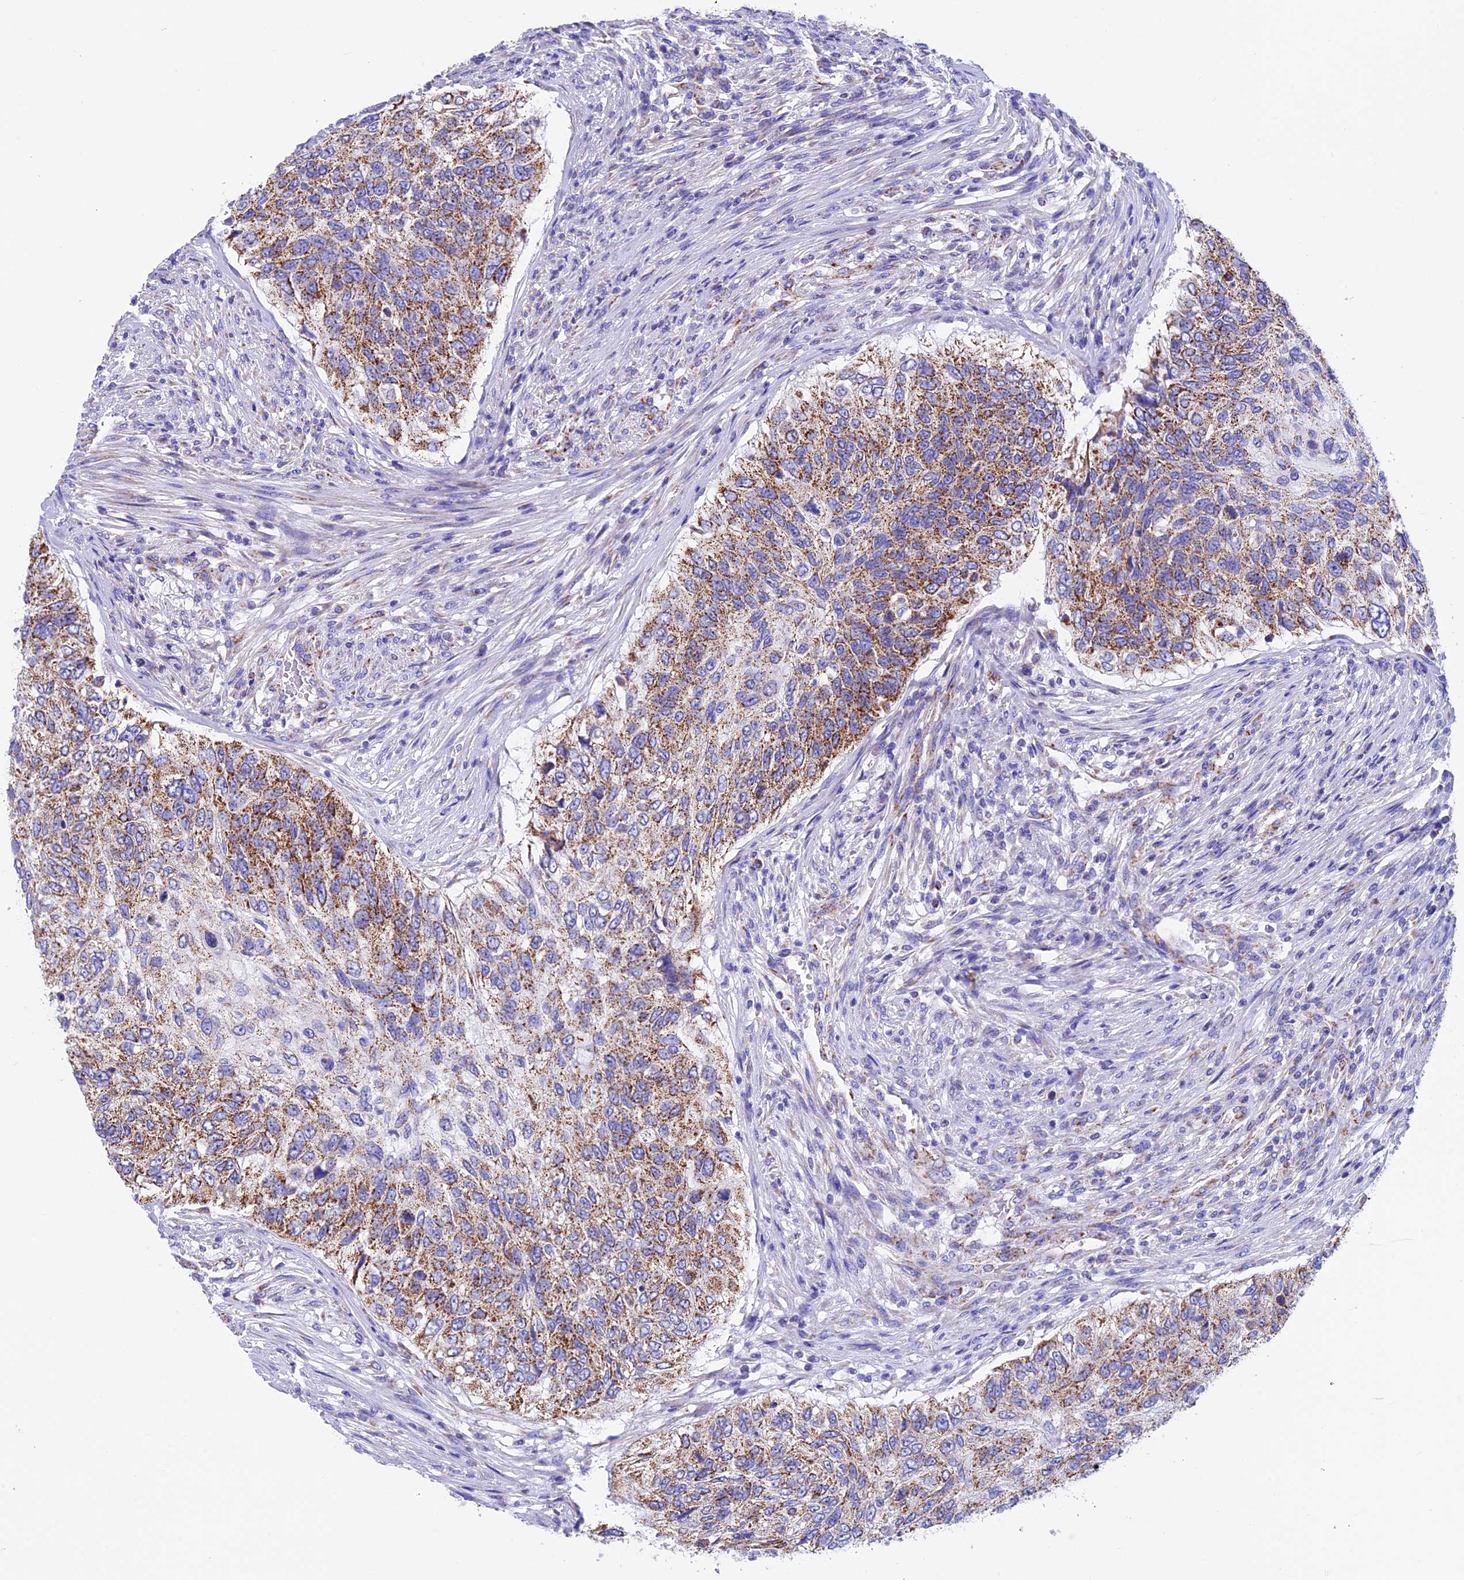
{"staining": {"intensity": "moderate", "quantity": ">75%", "location": "cytoplasmic/membranous"}, "tissue": "urothelial cancer", "cell_type": "Tumor cells", "image_type": "cancer", "snomed": [{"axis": "morphology", "description": "Urothelial carcinoma, High grade"}, {"axis": "topography", "description": "Urinary bladder"}], "caption": "Moderate cytoplasmic/membranous staining is present in approximately >75% of tumor cells in high-grade urothelial carcinoma. (DAB (3,3'-diaminobenzidine) = brown stain, brightfield microscopy at high magnification).", "gene": "SLC8B1", "patient": {"sex": "female", "age": 60}}